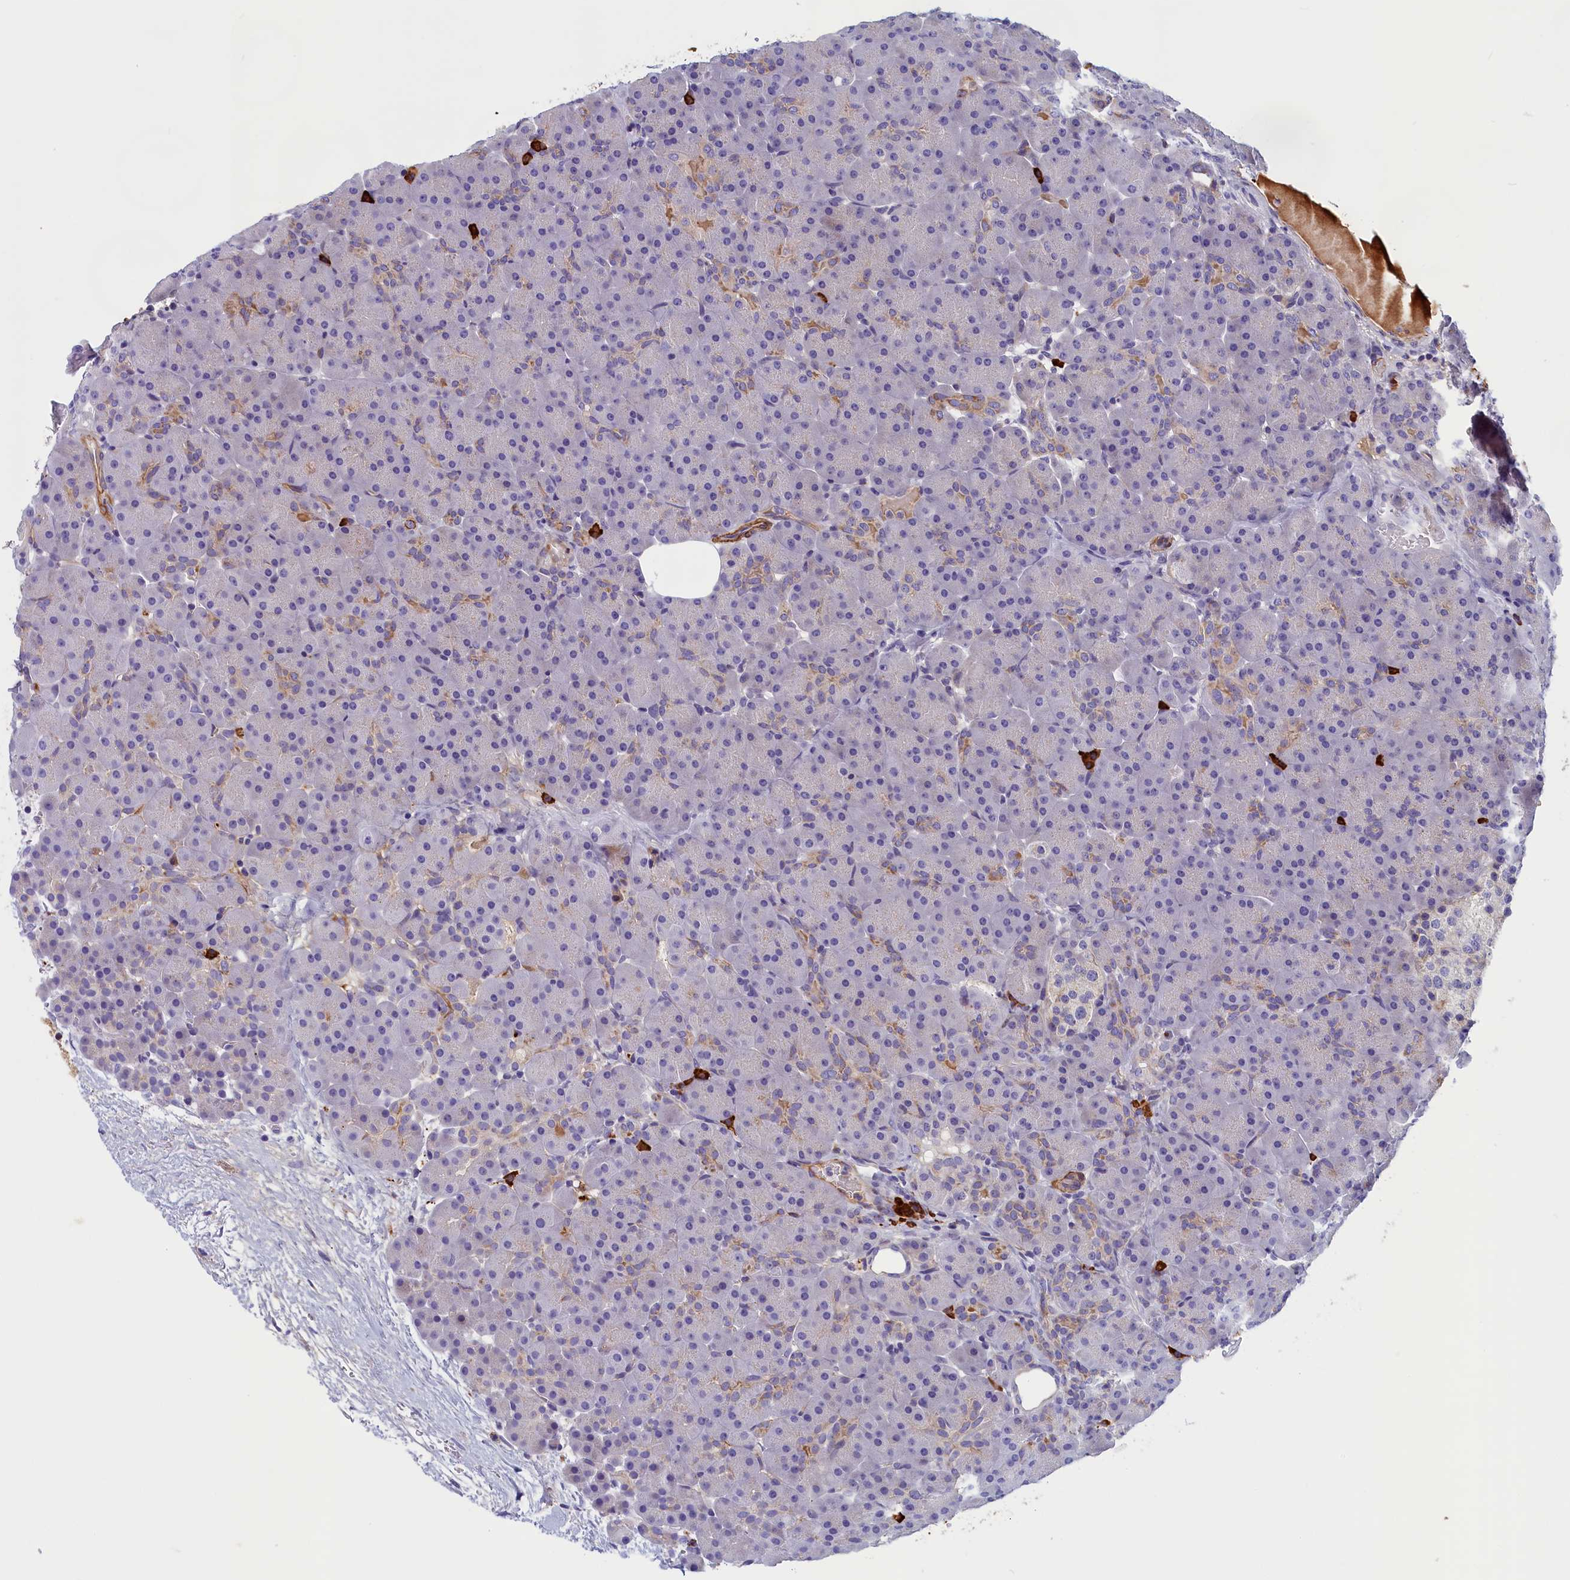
{"staining": {"intensity": "weak", "quantity": "<25%", "location": "cytoplasmic/membranous"}, "tissue": "pancreas", "cell_type": "Exocrine glandular cells", "image_type": "normal", "snomed": [{"axis": "morphology", "description": "Normal tissue, NOS"}, {"axis": "topography", "description": "Pancreas"}], "caption": "The immunohistochemistry (IHC) histopathology image has no significant expression in exocrine glandular cells of pancreas.", "gene": "BCL2L13", "patient": {"sex": "male", "age": 66}}